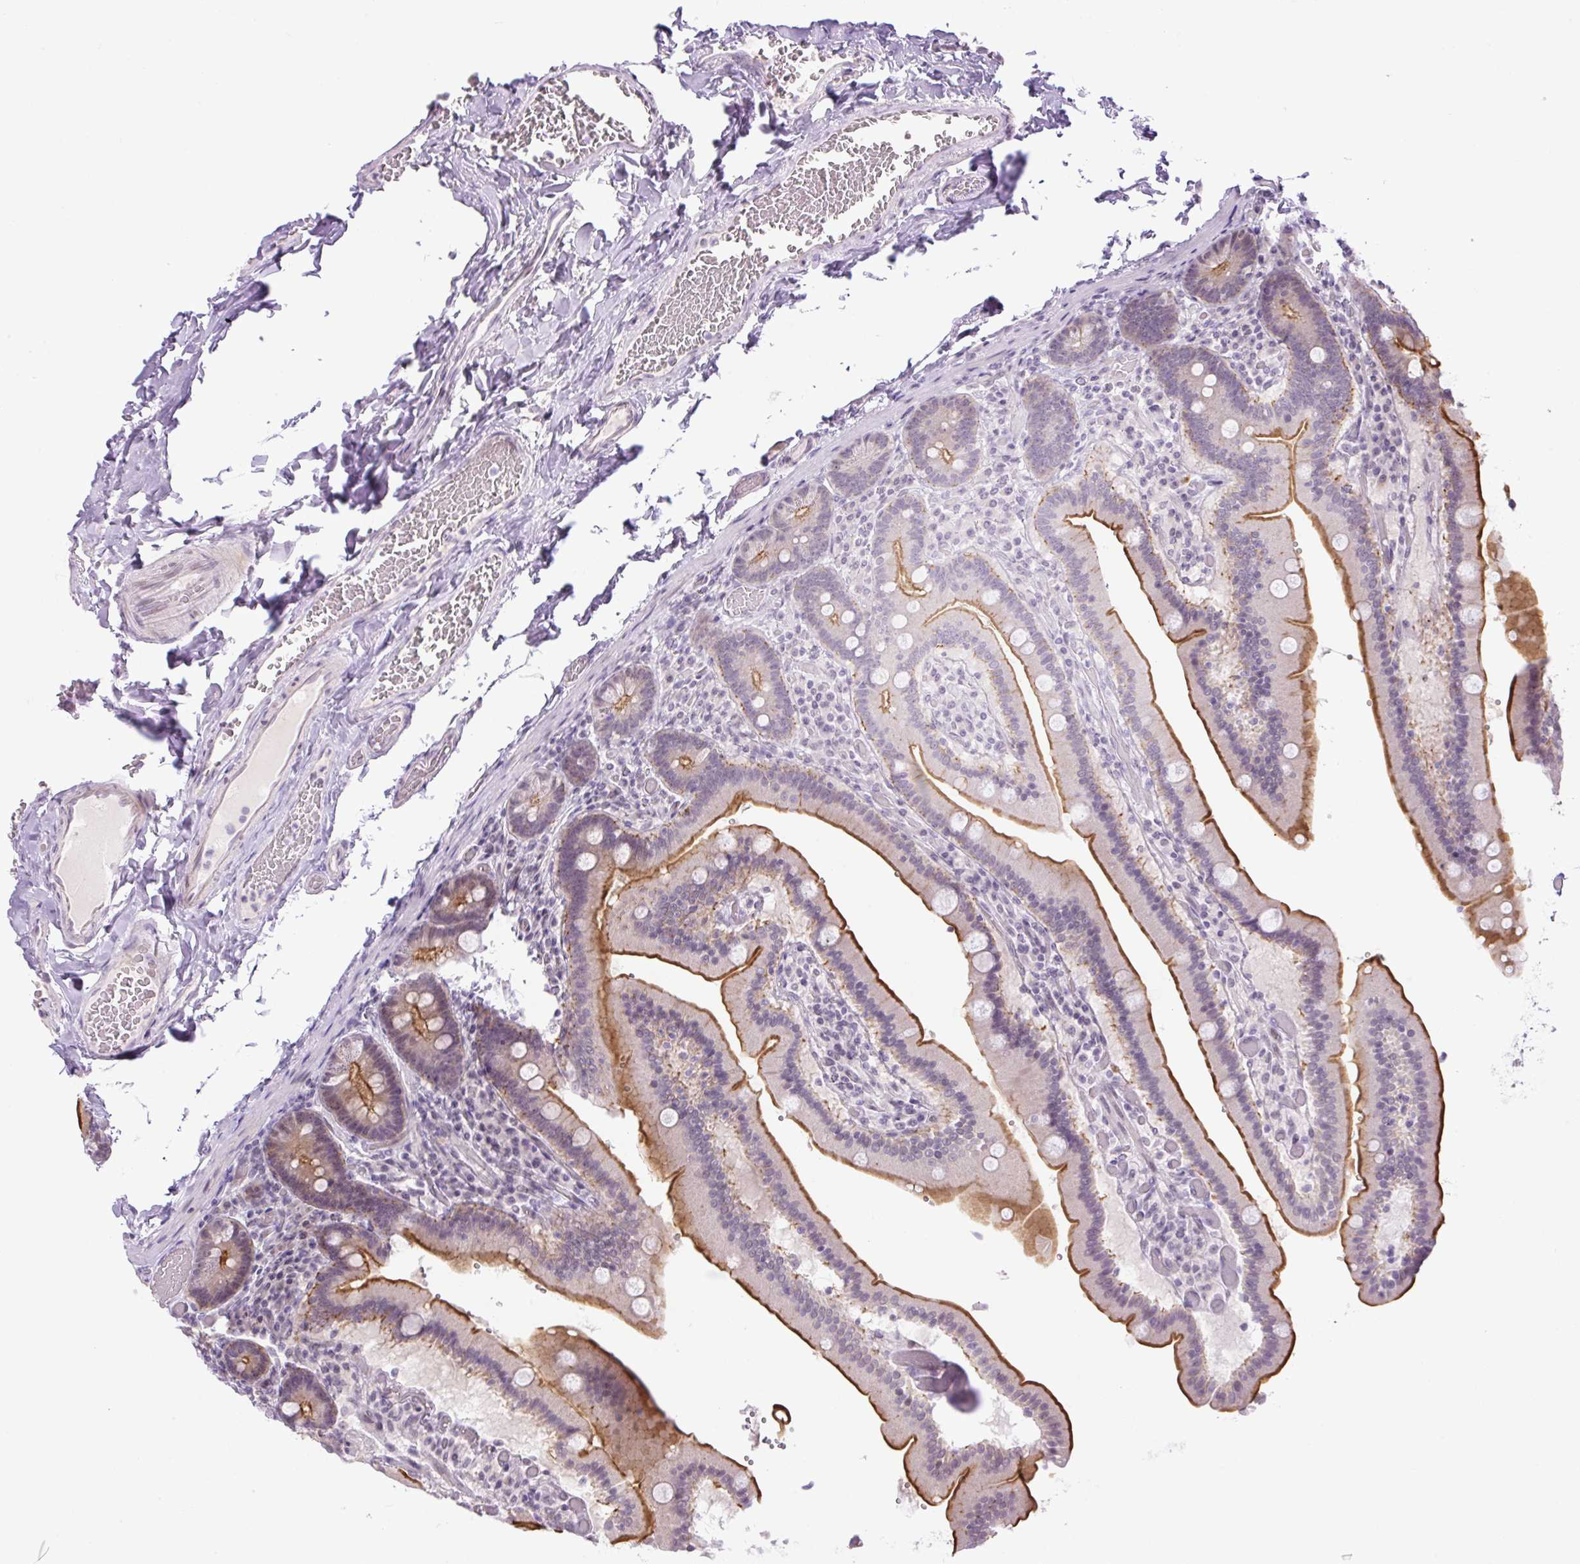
{"staining": {"intensity": "strong", "quantity": ">75%", "location": "cytoplasmic/membranous"}, "tissue": "duodenum", "cell_type": "Glandular cells", "image_type": "normal", "snomed": [{"axis": "morphology", "description": "Normal tissue, NOS"}, {"axis": "topography", "description": "Duodenum"}], "caption": "Immunohistochemistry (IHC) of unremarkable duodenum shows high levels of strong cytoplasmic/membranous staining in approximately >75% of glandular cells.", "gene": "ICE1", "patient": {"sex": "female", "age": 62}}